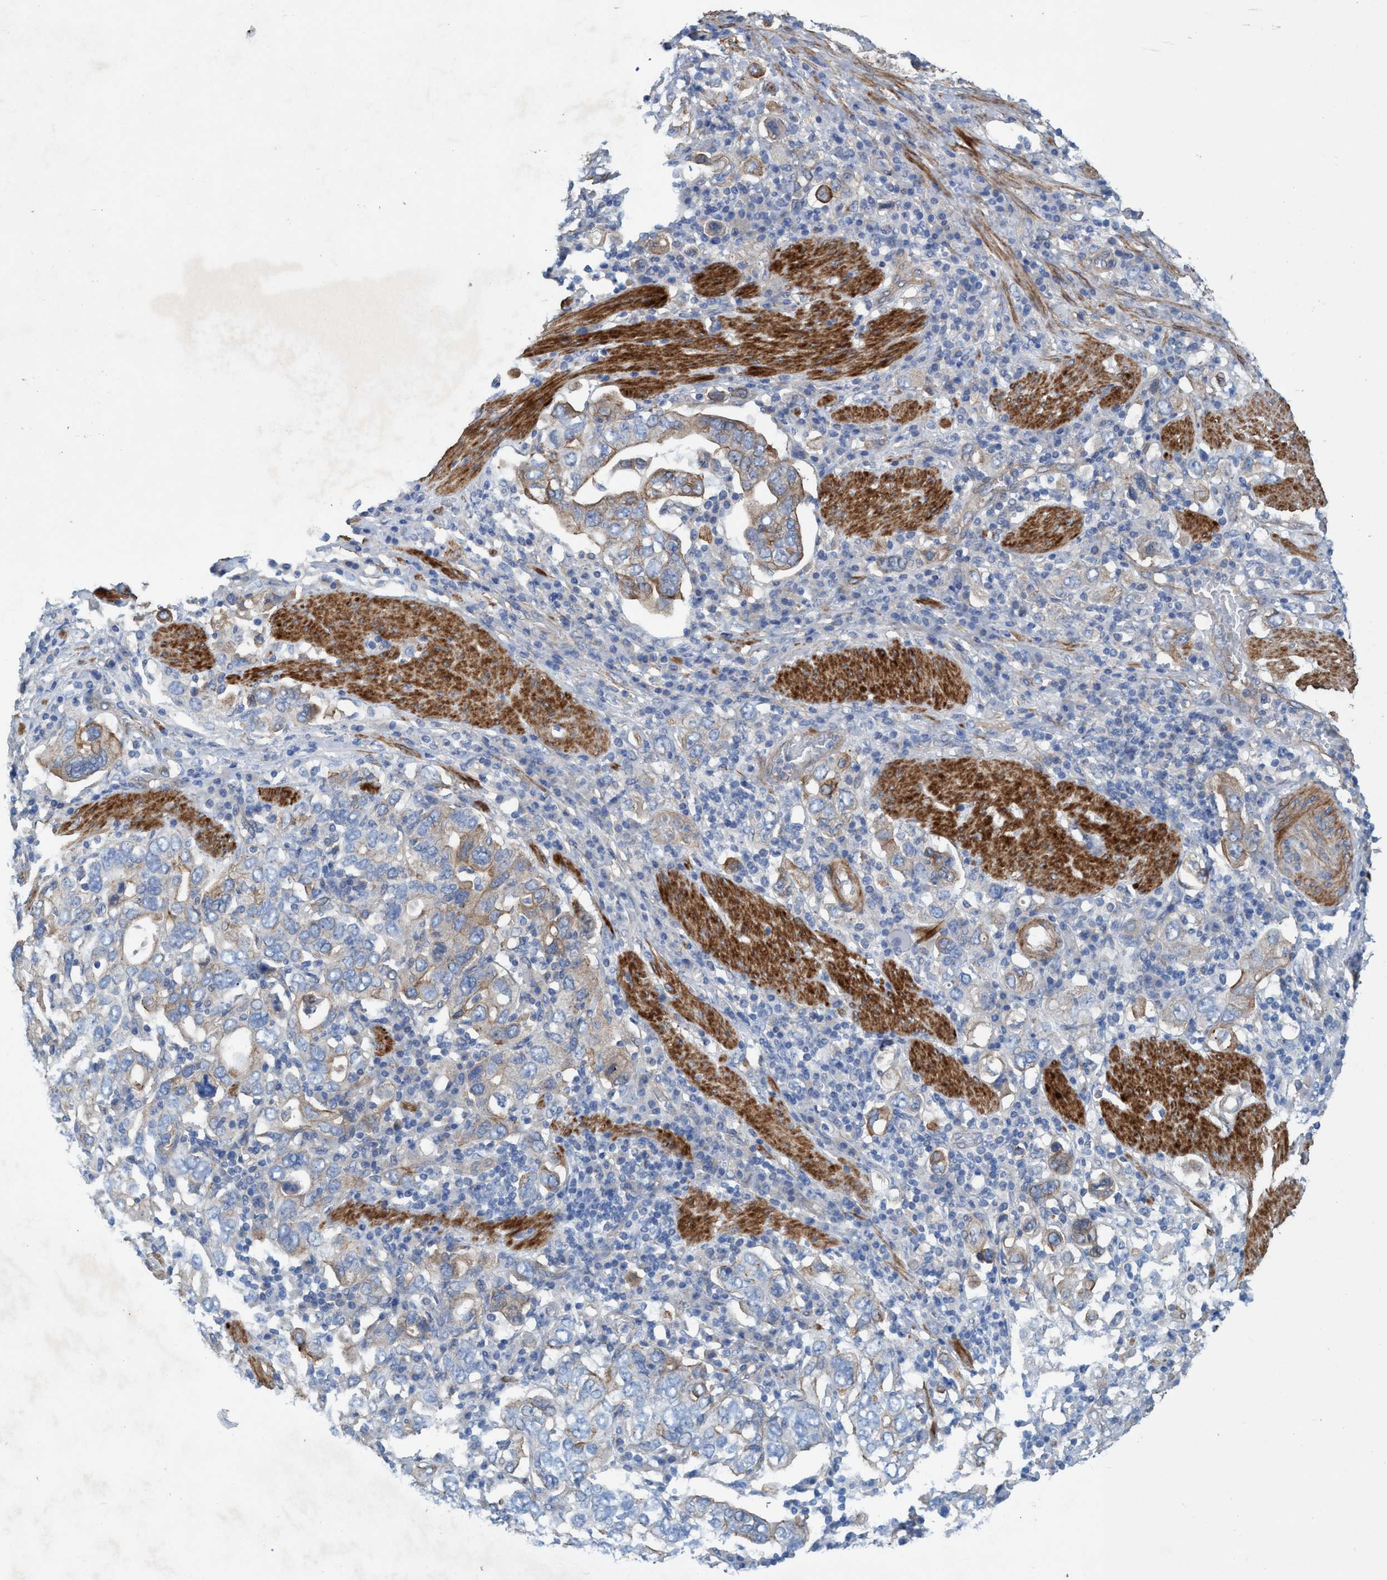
{"staining": {"intensity": "moderate", "quantity": "<25%", "location": "cytoplasmic/membranous"}, "tissue": "stomach cancer", "cell_type": "Tumor cells", "image_type": "cancer", "snomed": [{"axis": "morphology", "description": "Adenocarcinoma, NOS"}, {"axis": "topography", "description": "Stomach, upper"}], "caption": "Protein staining by IHC displays moderate cytoplasmic/membranous positivity in about <25% of tumor cells in stomach adenocarcinoma. The staining is performed using DAB (3,3'-diaminobenzidine) brown chromogen to label protein expression. The nuclei are counter-stained blue using hematoxylin.", "gene": "GULP1", "patient": {"sex": "male", "age": 62}}